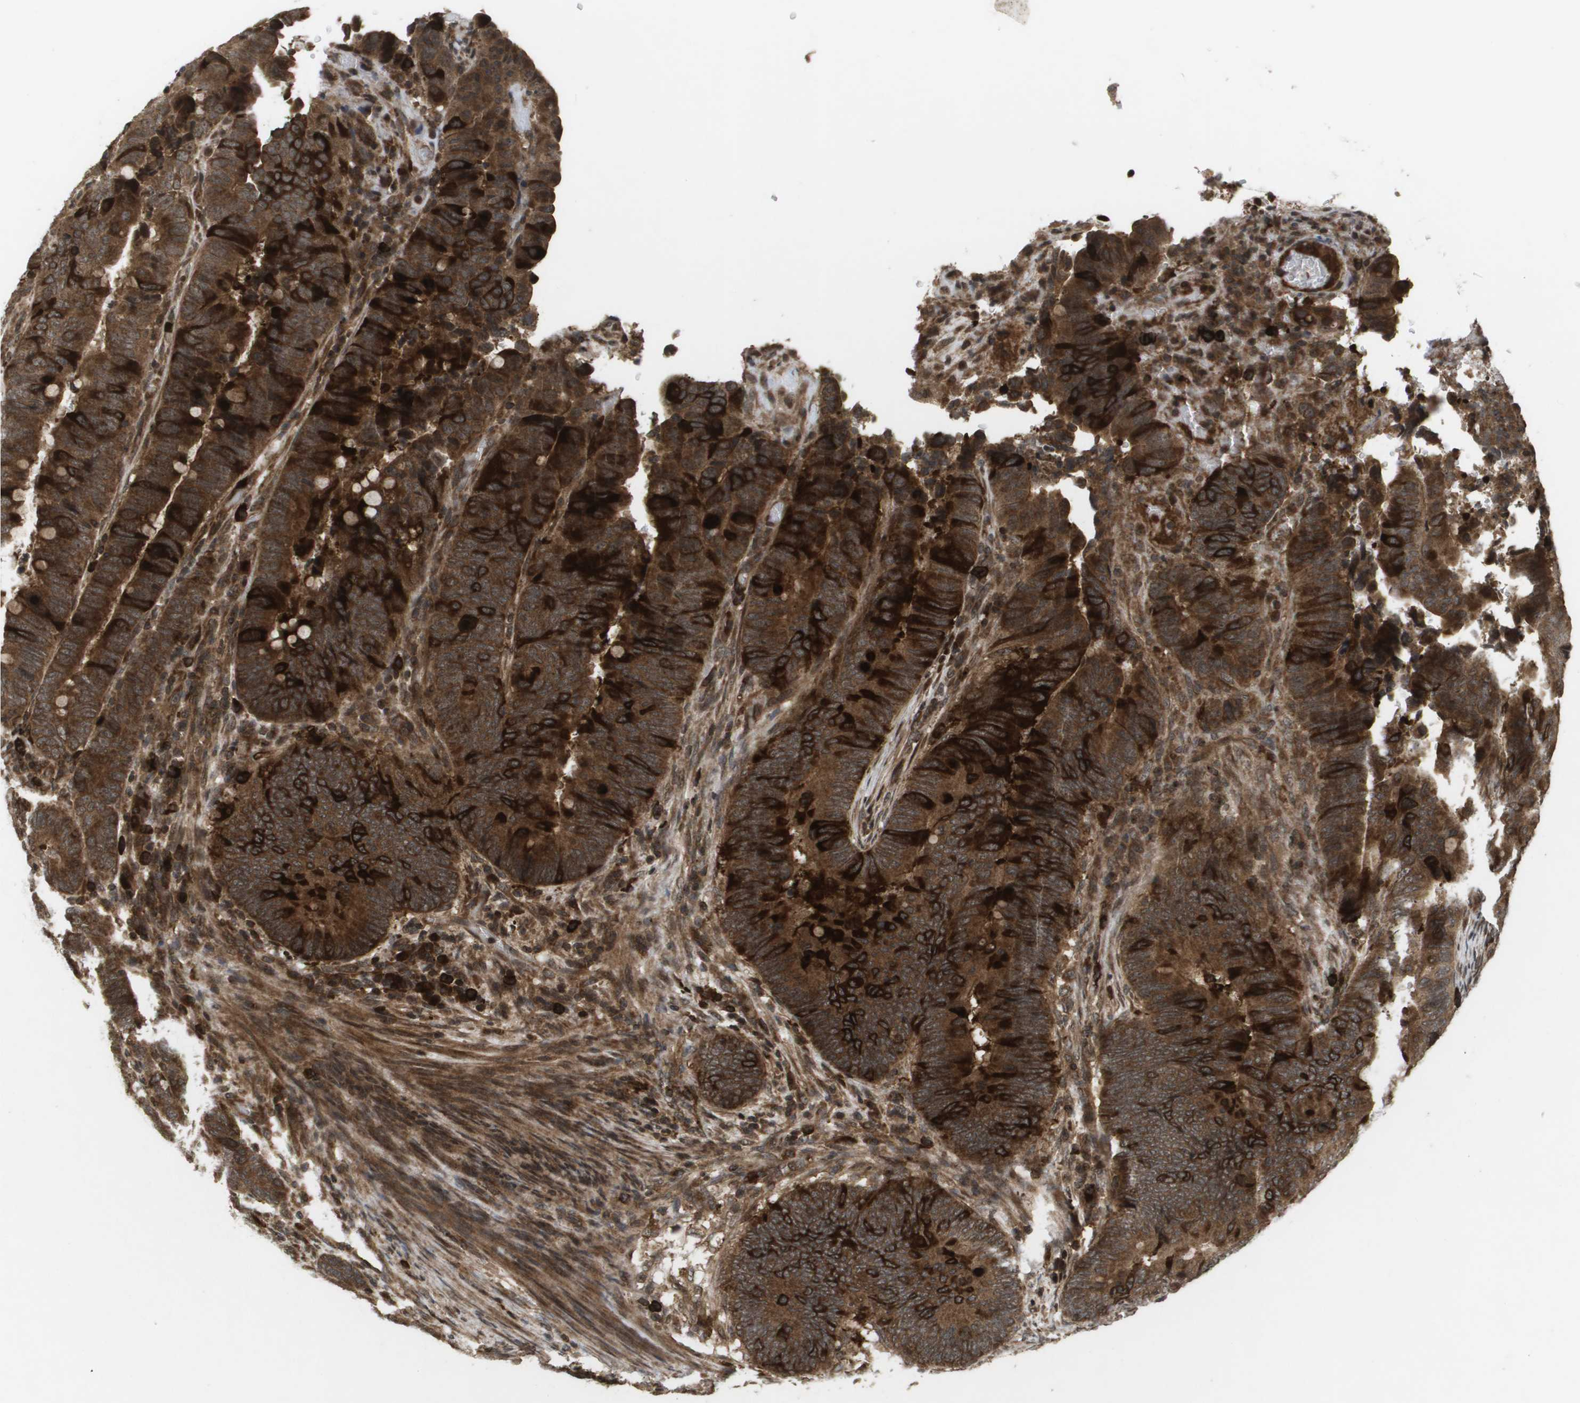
{"staining": {"intensity": "strong", "quantity": ">75%", "location": "cytoplasmic/membranous,nuclear"}, "tissue": "colorectal cancer", "cell_type": "Tumor cells", "image_type": "cancer", "snomed": [{"axis": "morphology", "description": "Normal tissue, NOS"}, {"axis": "morphology", "description": "Adenocarcinoma, NOS"}, {"axis": "topography", "description": "Rectum"}, {"axis": "topography", "description": "Peripheral nerve tissue"}], "caption": "An image showing strong cytoplasmic/membranous and nuclear expression in approximately >75% of tumor cells in colorectal cancer (adenocarcinoma), as visualized by brown immunohistochemical staining.", "gene": "KIF11", "patient": {"sex": "male", "age": 92}}